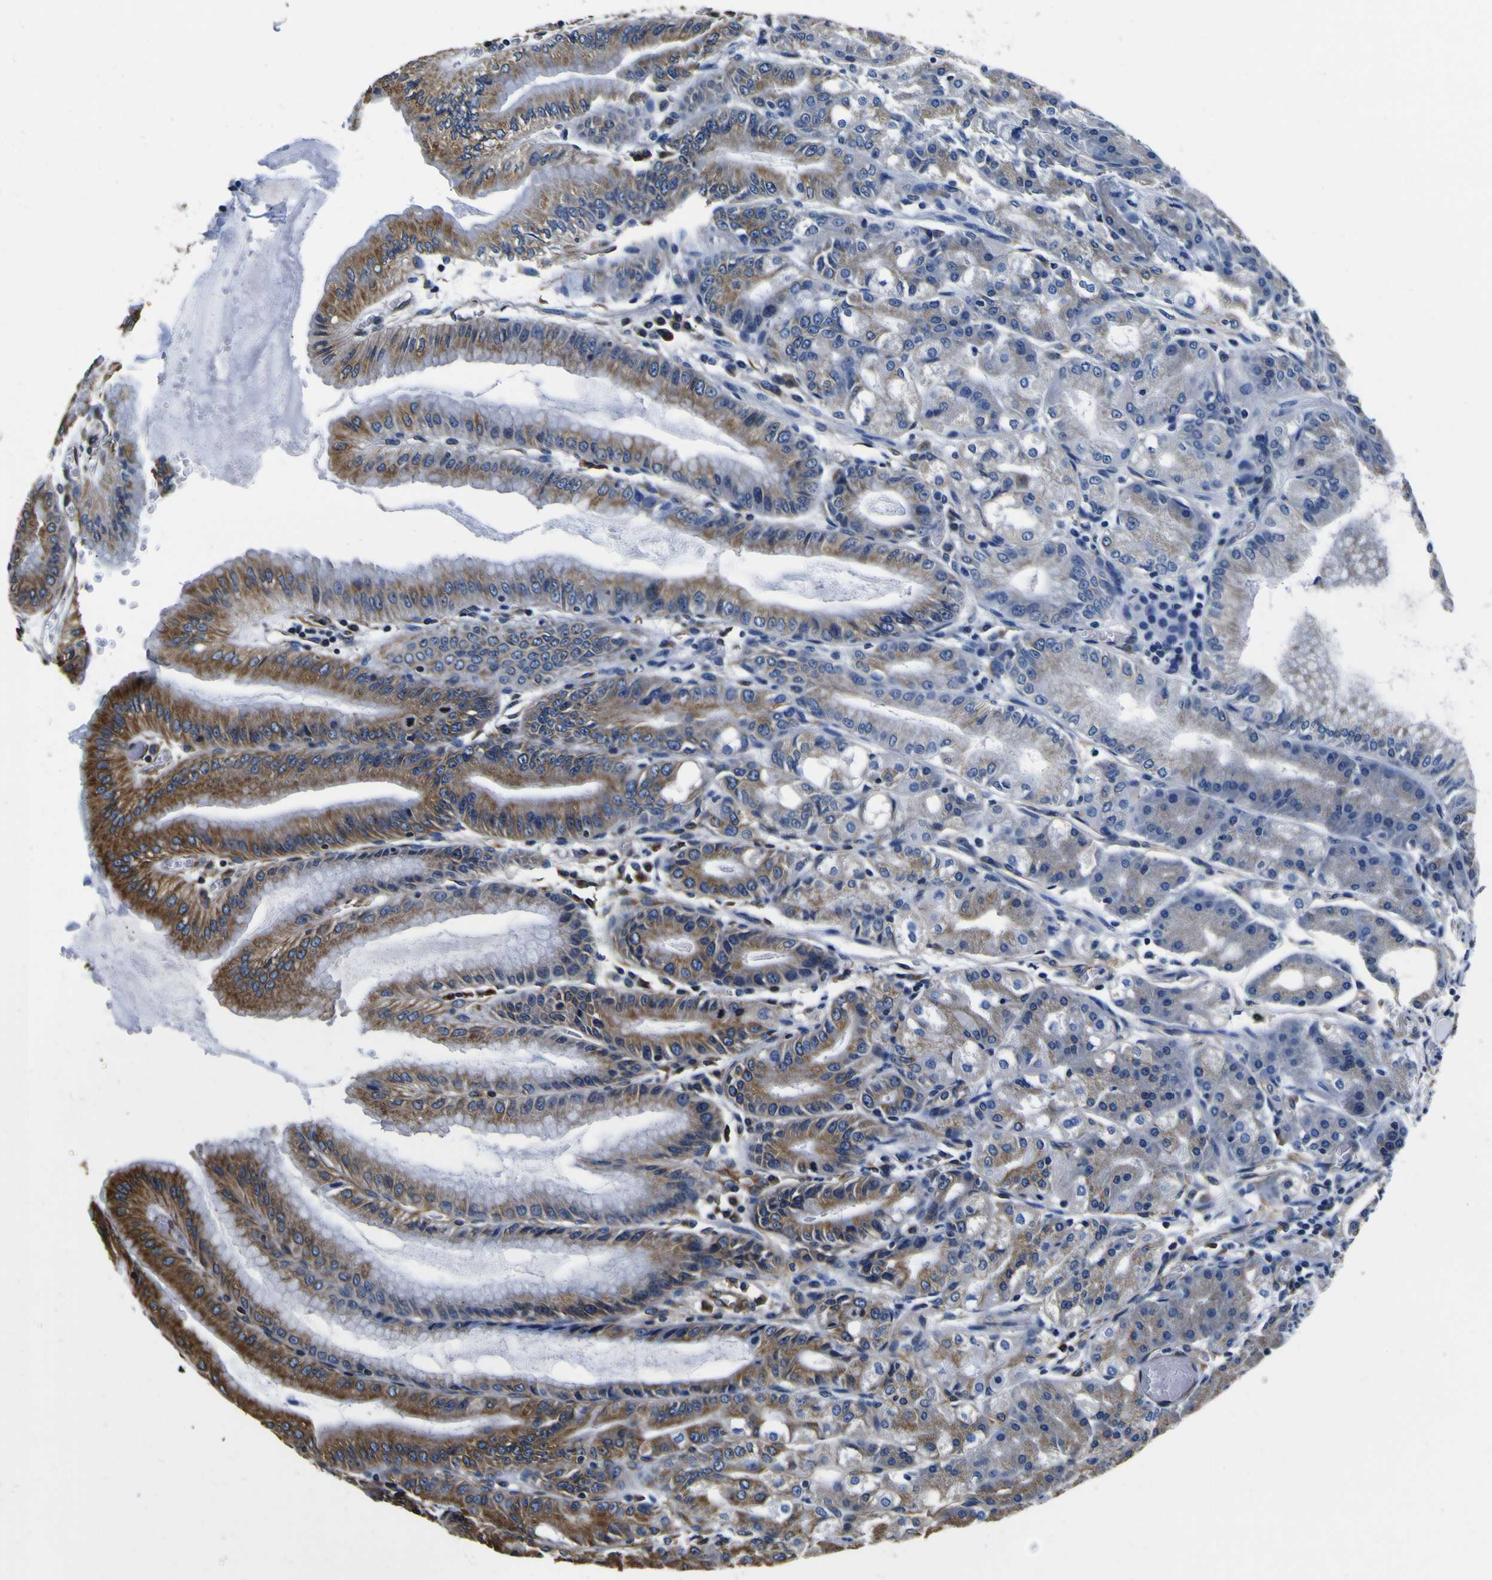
{"staining": {"intensity": "moderate", "quantity": ">75%", "location": "cytoplasmic/membranous"}, "tissue": "stomach", "cell_type": "Glandular cells", "image_type": "normal", "snomed": [{"axis": "morphology", "description": "Normal tissue, NOS"}, {"axis": "topography", "description": "Stomach, lower"}], "caption": "This is a micrograph of immunohistochemistry staining of normal stomach, which shows moderate expression in the cytoplasmic/membranous of glandular cells.", "gene": "TUBA1B", "patient": {"sex": "male", "age": 71}}